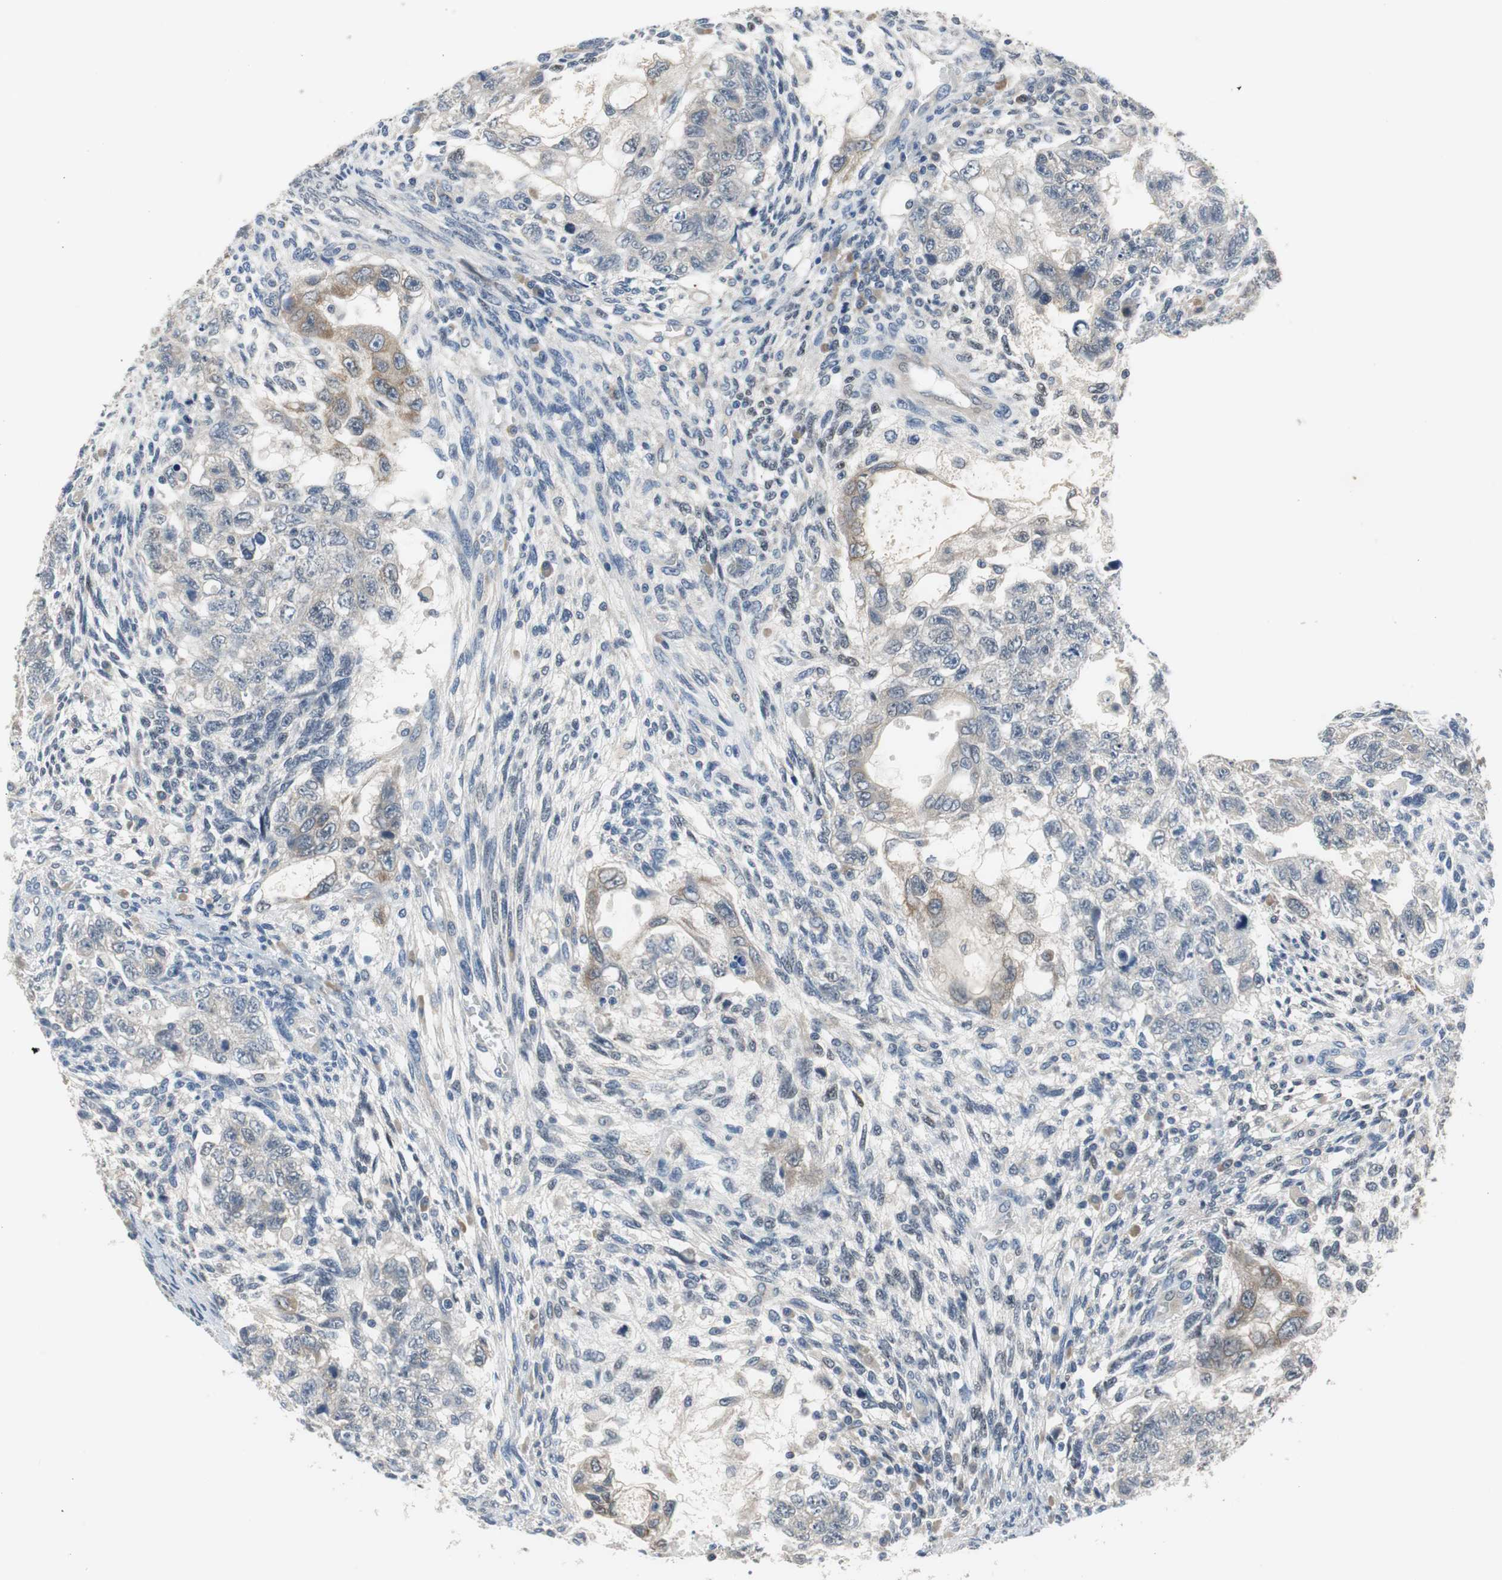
{"staining": {"intensity": "weak", "quantity": ">75%", "location": "cytoplasmic/membranous"}, "tissue": "testis cancer", "cell_type": "Tumor cells", "image_type": "cancer", "snomed": [{"axis": "morphology", "description": "Normal tissue, NOS"}, {"axis": "morphology", "description": "Carcinoma, Embryonal, NOS"}, {"axis": "topography", "description": "Testis"}], "caption": "Immunohistochemical staining of human testis embryonal carcinoma demonstrates weak cytoplasmic/membranous protein positivity in about >75% of tumor cells. Using DAB (3,3'-diaminobenzidine) (brown) and hematoxylin (blue) stains, captured at high magnification using brightfield microscopy.", "gene": "PLAA", "patient": {"sex": "male", "age": 36}}